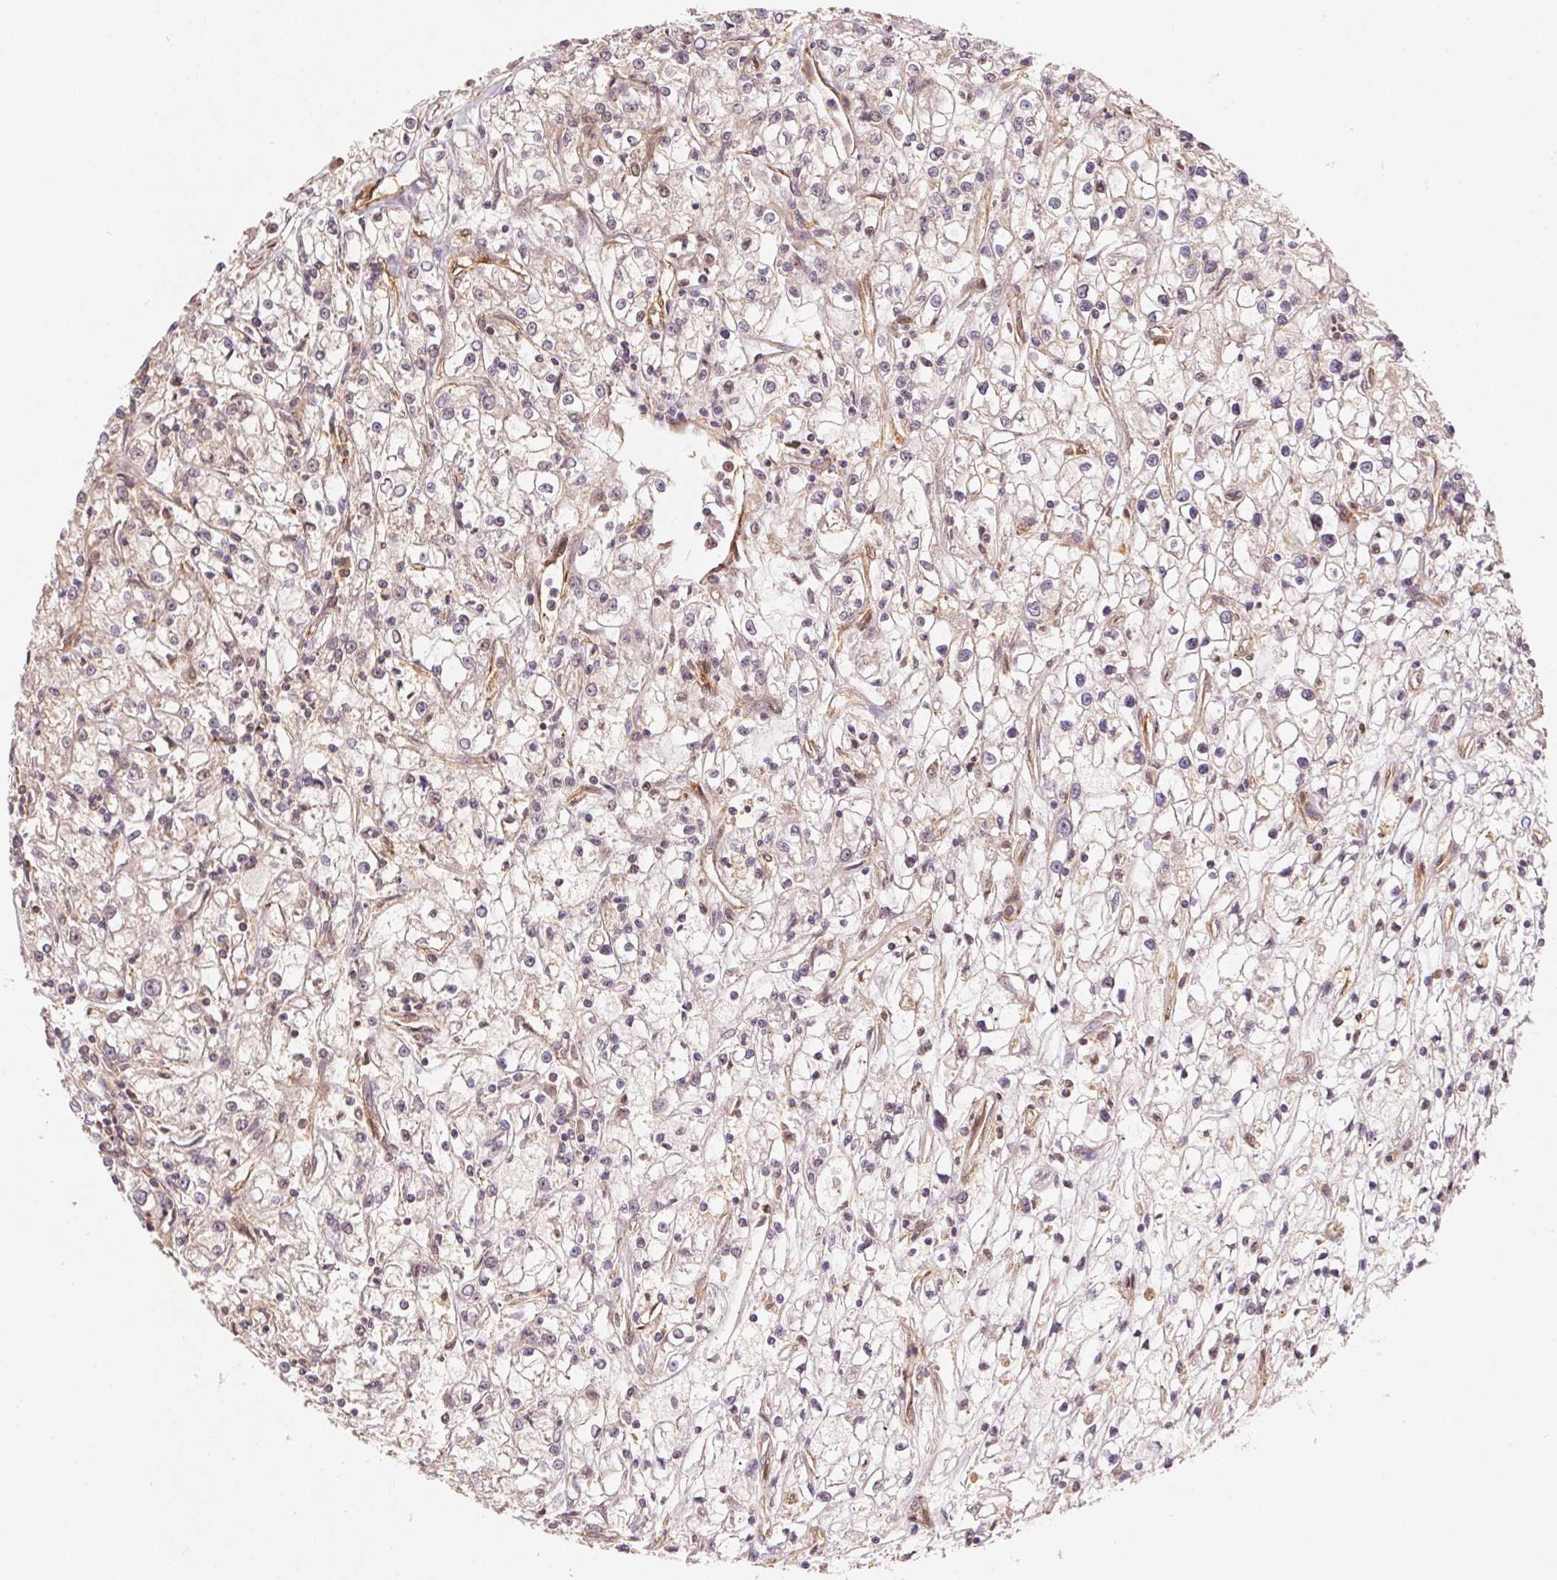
{"staining": {"intensity": "negative", "quantity": "none", "location": "none"}, "tissue": "renal cancer", "cell_type": "Tumor cells", "image_type": "cancer", "snomed": [{"axis": "morphology", "description": "Adenocarcinoma, NOS"}, {"axis": "topography", "description": "Kidney"}], "caption": "High power microscopy histopathology image of an immunohistochemistry micrograph of renal cancer (adenocarcinoma), revealing no significant staining in tumor cells.", "gene": "TNIP2", "patient": {"sex": "female", "age": 59}}